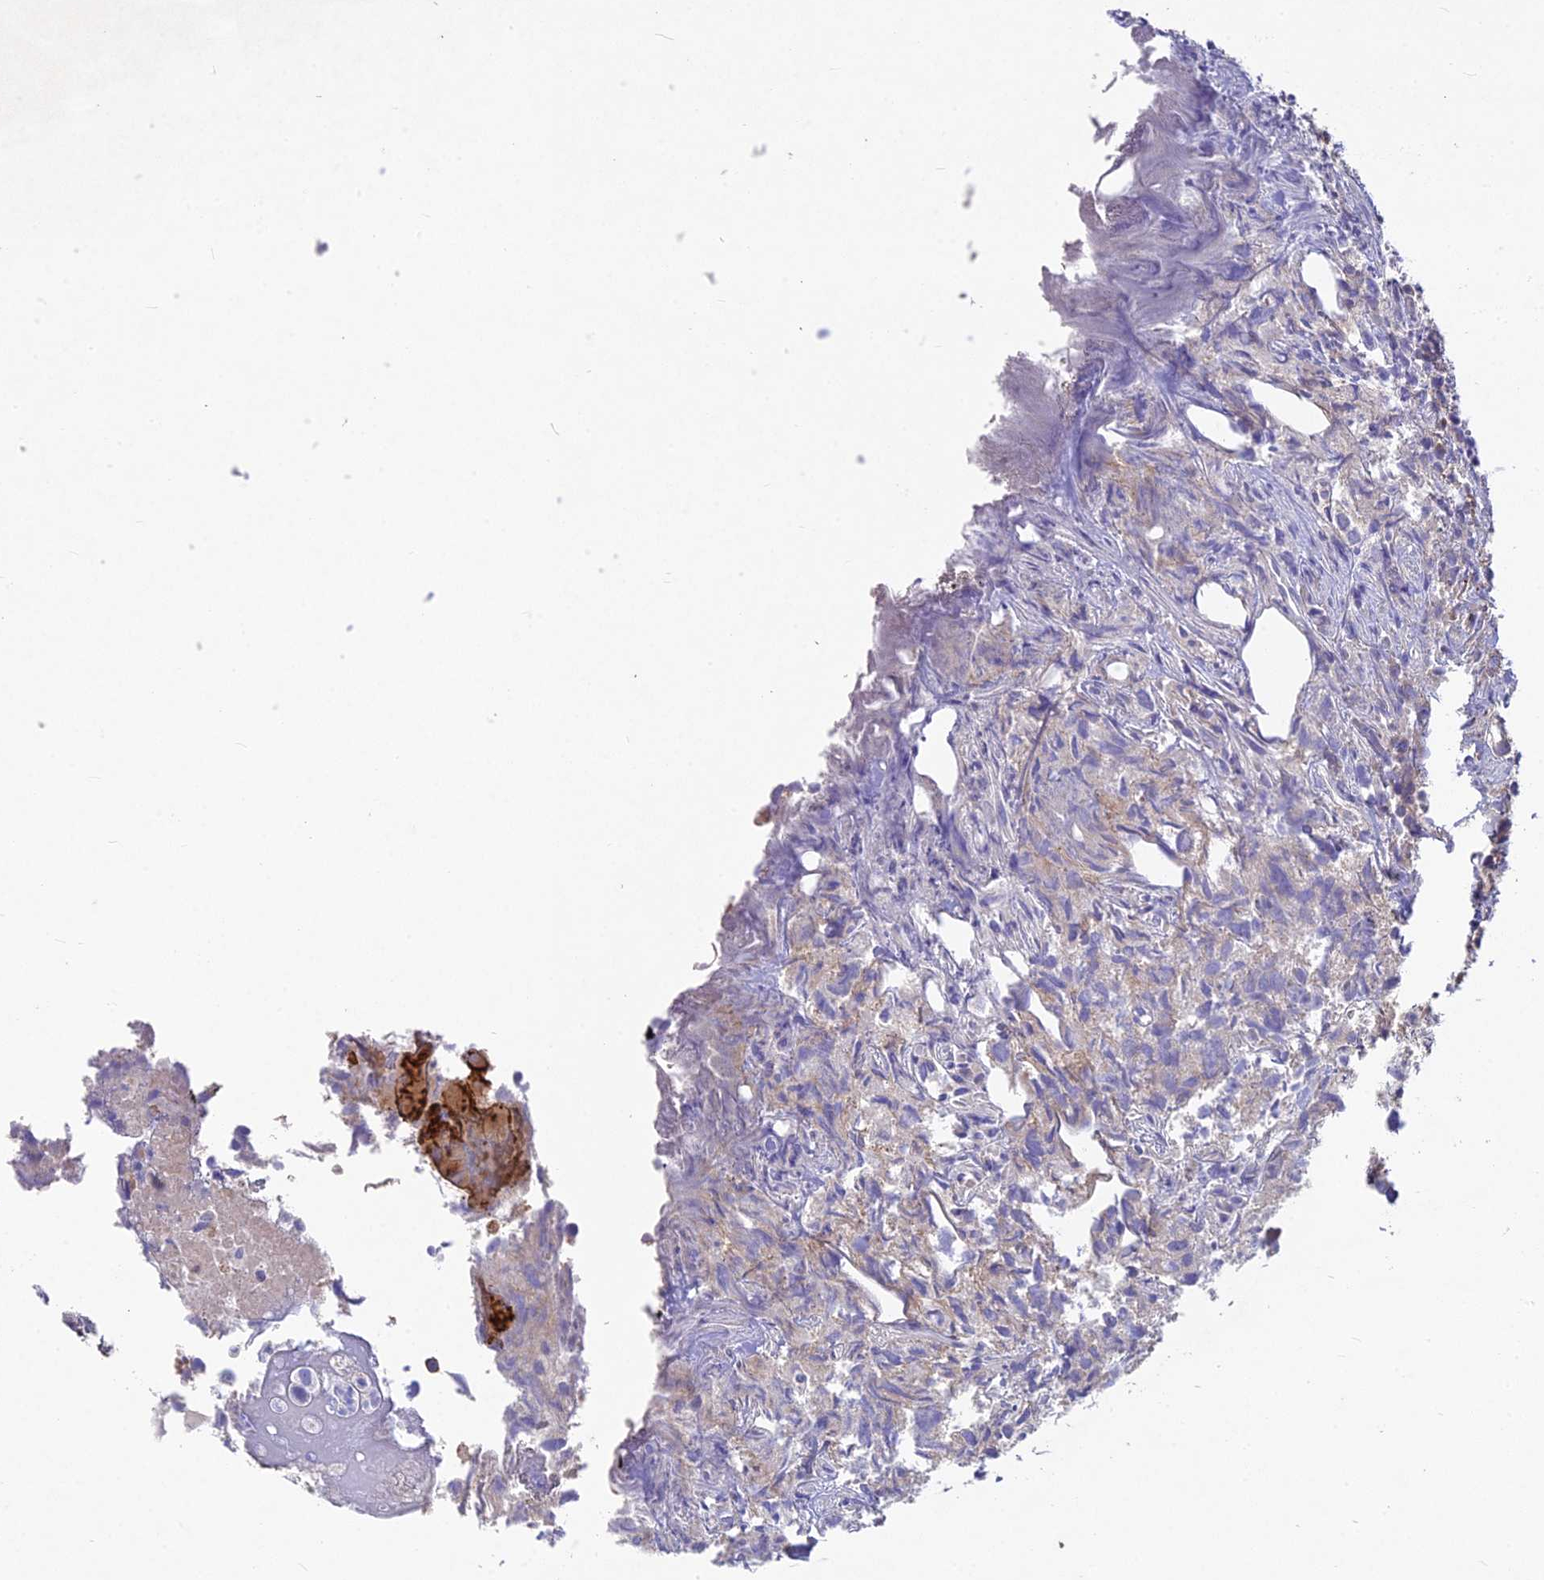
{"staining": {"intensity": "weak", "quantity": "25%-75%", "location": "cytoplasmic/membranous"}, "tissue": "urothelial cancer", "cell_type": "Tumor cells", "image_type": "cancer", "snomed": [{"axis": "morphology", "description": "Urothelial carcinoma, High grade"}, {"axis": "topography", "description": "Urinary bladder"}], "caption": "Weak cytoplasmic/membranous protein staining is appreciated in about 25%-75% of tumor cells in urothelial cancer. (Stains: DAB in brown, nuclei in blue, Microscopy: brightfield microscopy at high magnification).", "gene": "PZP", "patient": {"sex": "female", "age": 75}}